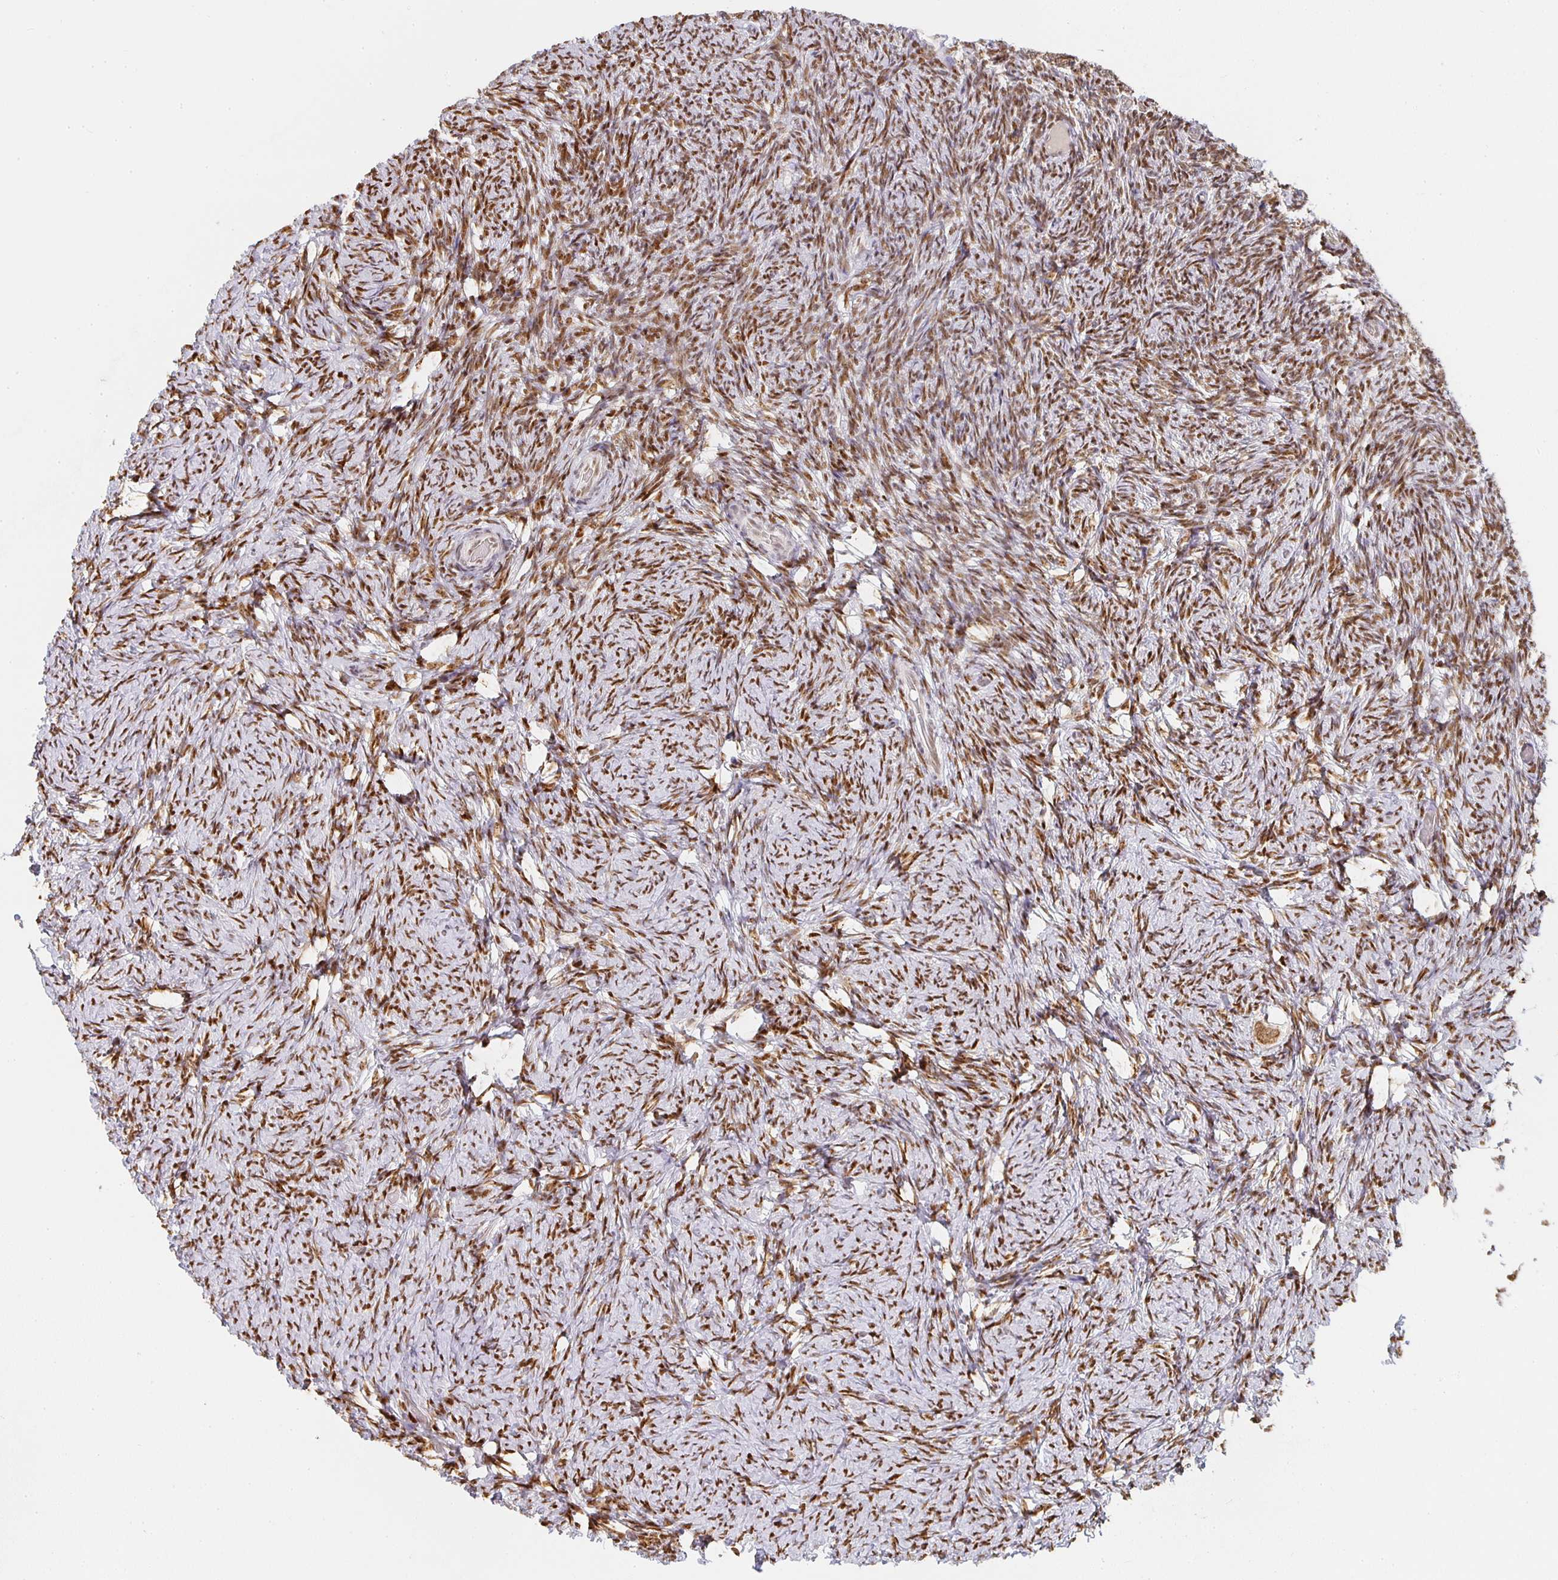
{"staining": {"intensity": "moderate", "quantity": ">75%", "location": "cytoplasmic/membranous"}, "tissue": "ovary", "cell_type": "Follicle cells", "image_type": "normal", "snomed": [{"axis": "morphology", "description": "Normal tissue, NOS"}, {"axis": "topography", "description": "Ovary"}], "caption": "Immunohistochemistry (IHC) histopathology image of normal ovary: ovary stained using IHC displays medium levels of moderate protein expression localized specifically in the cytoplasmic/membranous of follicle cells, appearing as a cytoplasmic/membranous brown color.", "gene": "SMARCA2", "patient": {"sex": "female", "age": 34}}